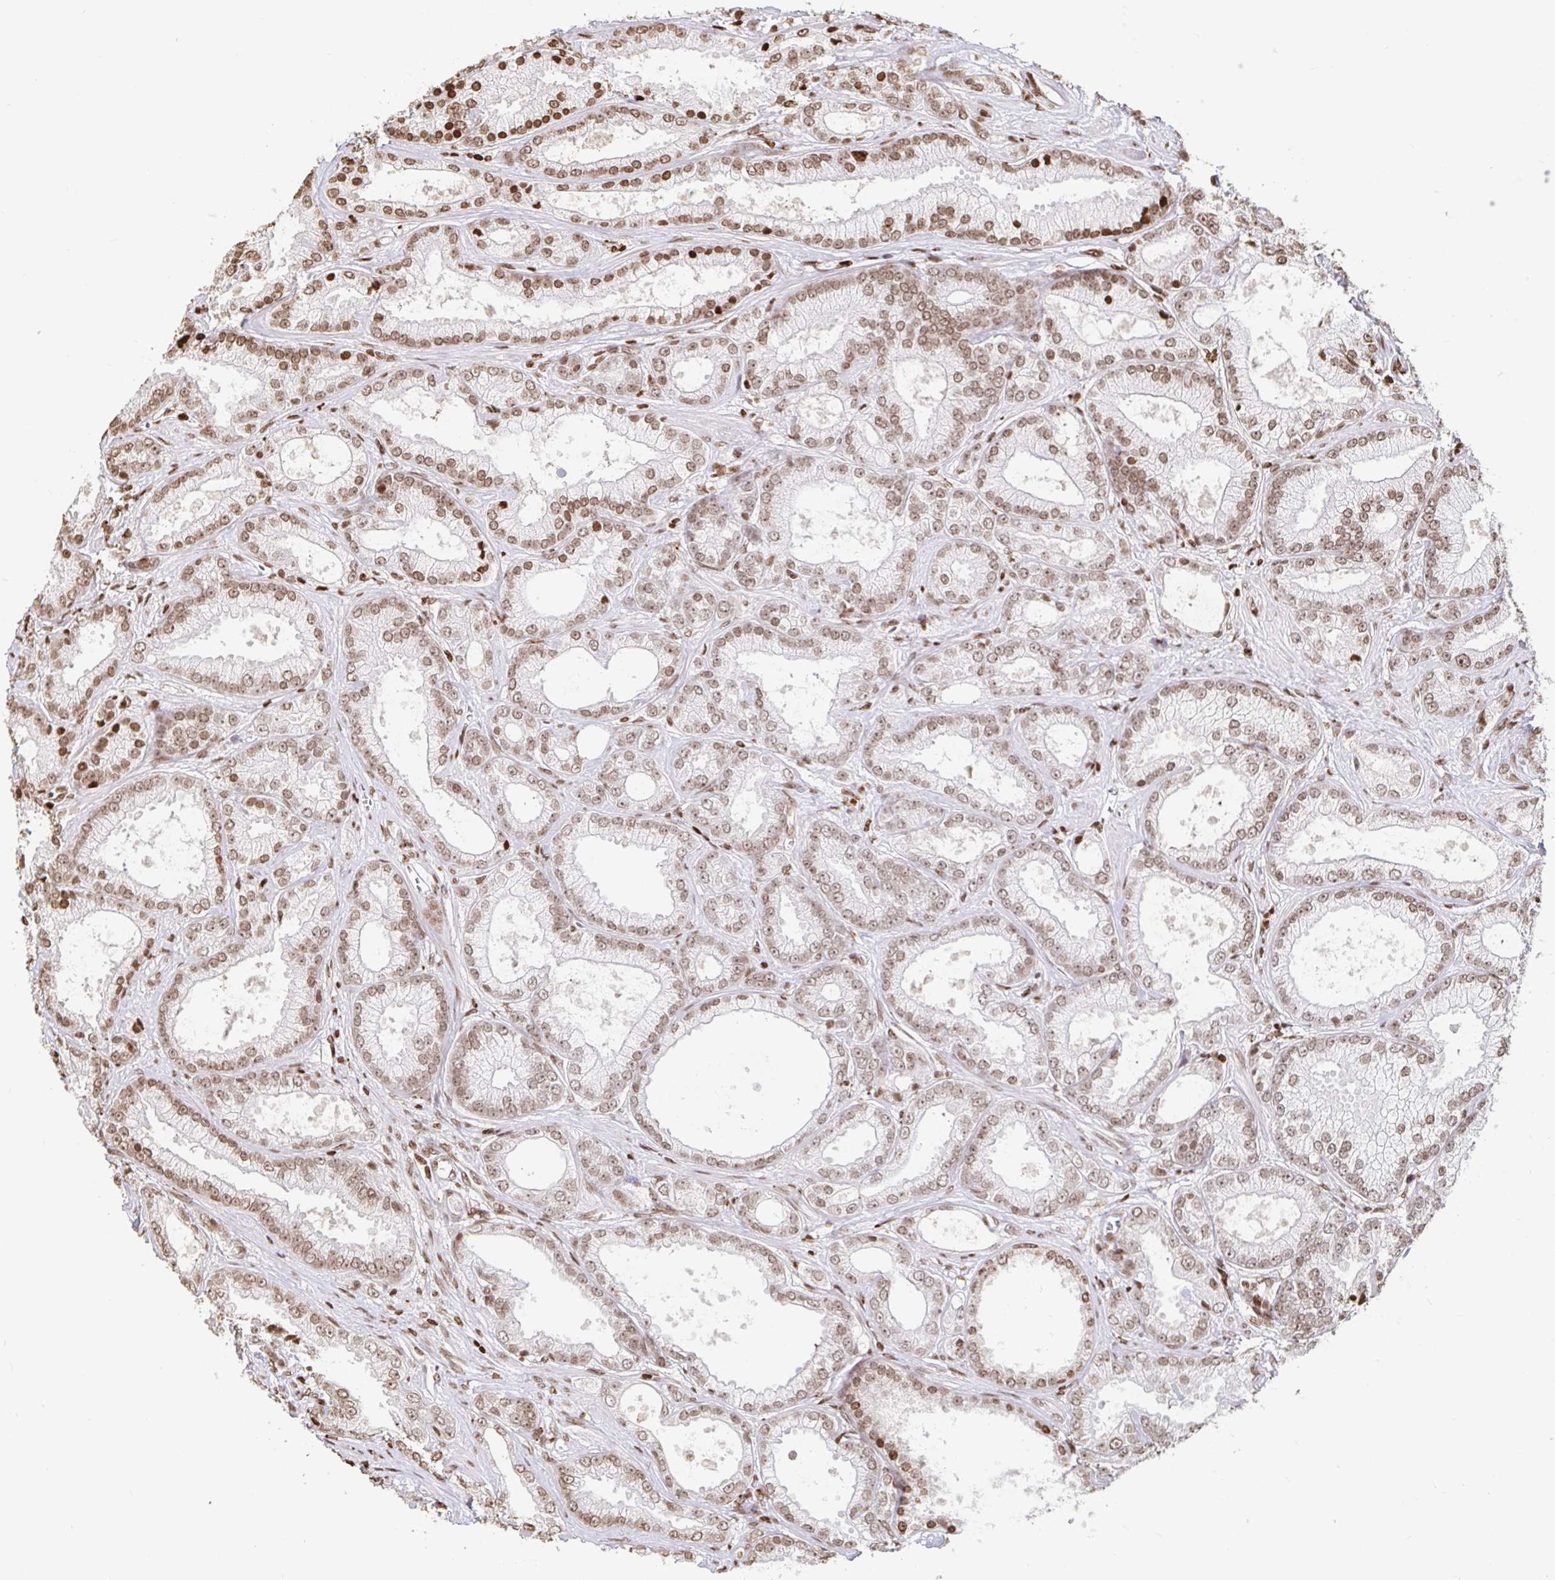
{"staining": {"intensity": "moderate", "quantity": ">75%", "location": "nuclear"}, "tissue": "prostate cancer", "cell_type": "Tumor cells", "image_type": "cancer", "snomed": [{"axis": "morphology", "description": "Adenocarcinoma, High grade"}, {"axis": "topography", "description": "Prostate"}], "caption": "Tumor cells display medium levels of moderate nuclear expression in about >75% of cells in prostate cancer.", "gene": "H2BC5", "patient": {"sex": "male", "age": 67}}